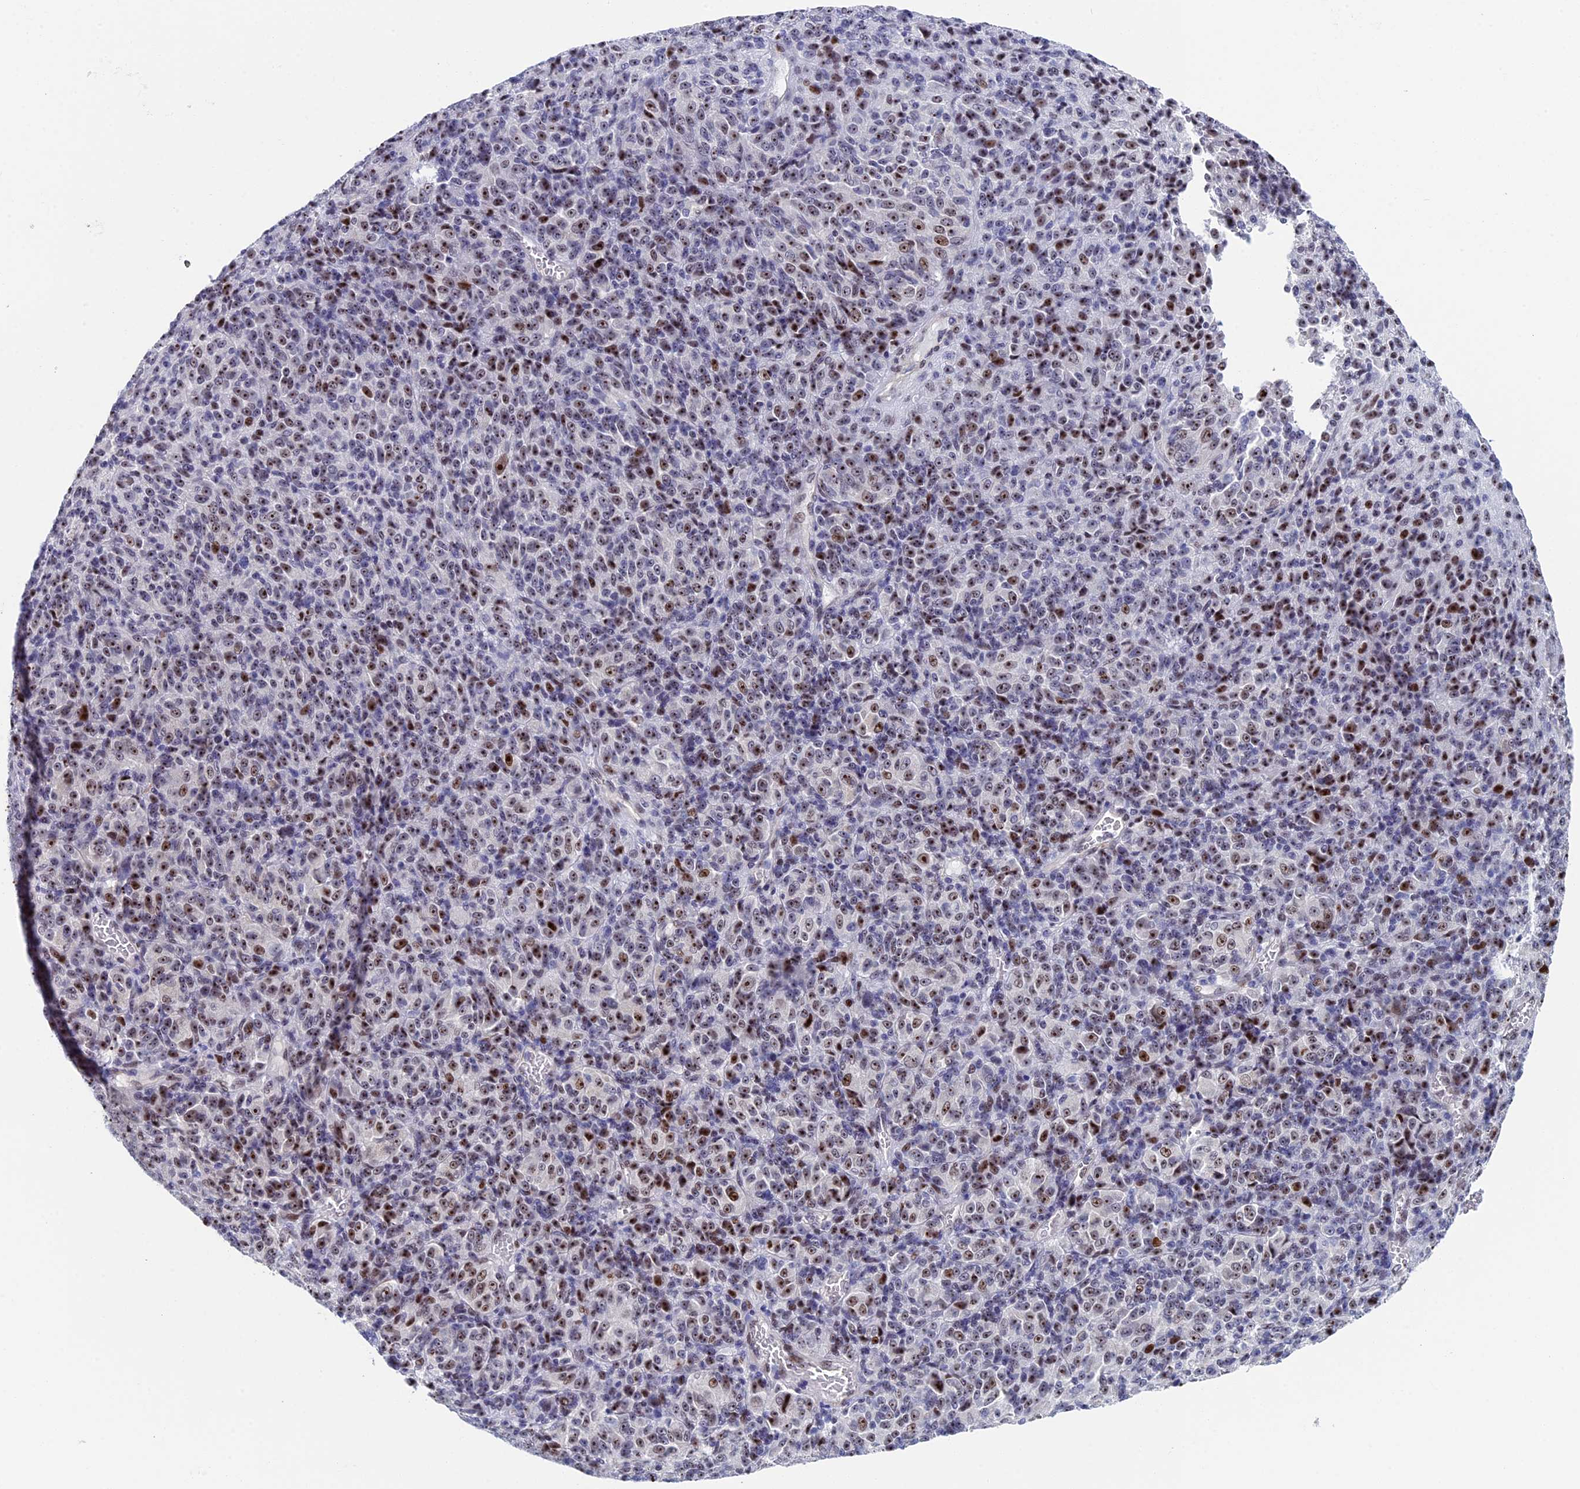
{"staining": {"intensity": "strong", "quantity": "25%-75%", "location": "nuclear"}, "tissue": "melanoma", "cell_type": "Tumor cells", "image_type": "cancer", "snomed": [{"axis": "morphology", "description": "Malignant melanoma, Metastatic site"}, {"axis": "topography", "description": "Brain"}], "caption": "Immunohistochemistry of human melanoma shows high levels of strong nuclear staining in approximately 25%-75% of tumor cells. The staining was performed using DAB to visualize the protein expression in brown, while the nuclei were stained in blue with hematoxylin (Magnification: 20x).", "gene": "CCDC86", "patient": {"sex": "female", "age": 56}}